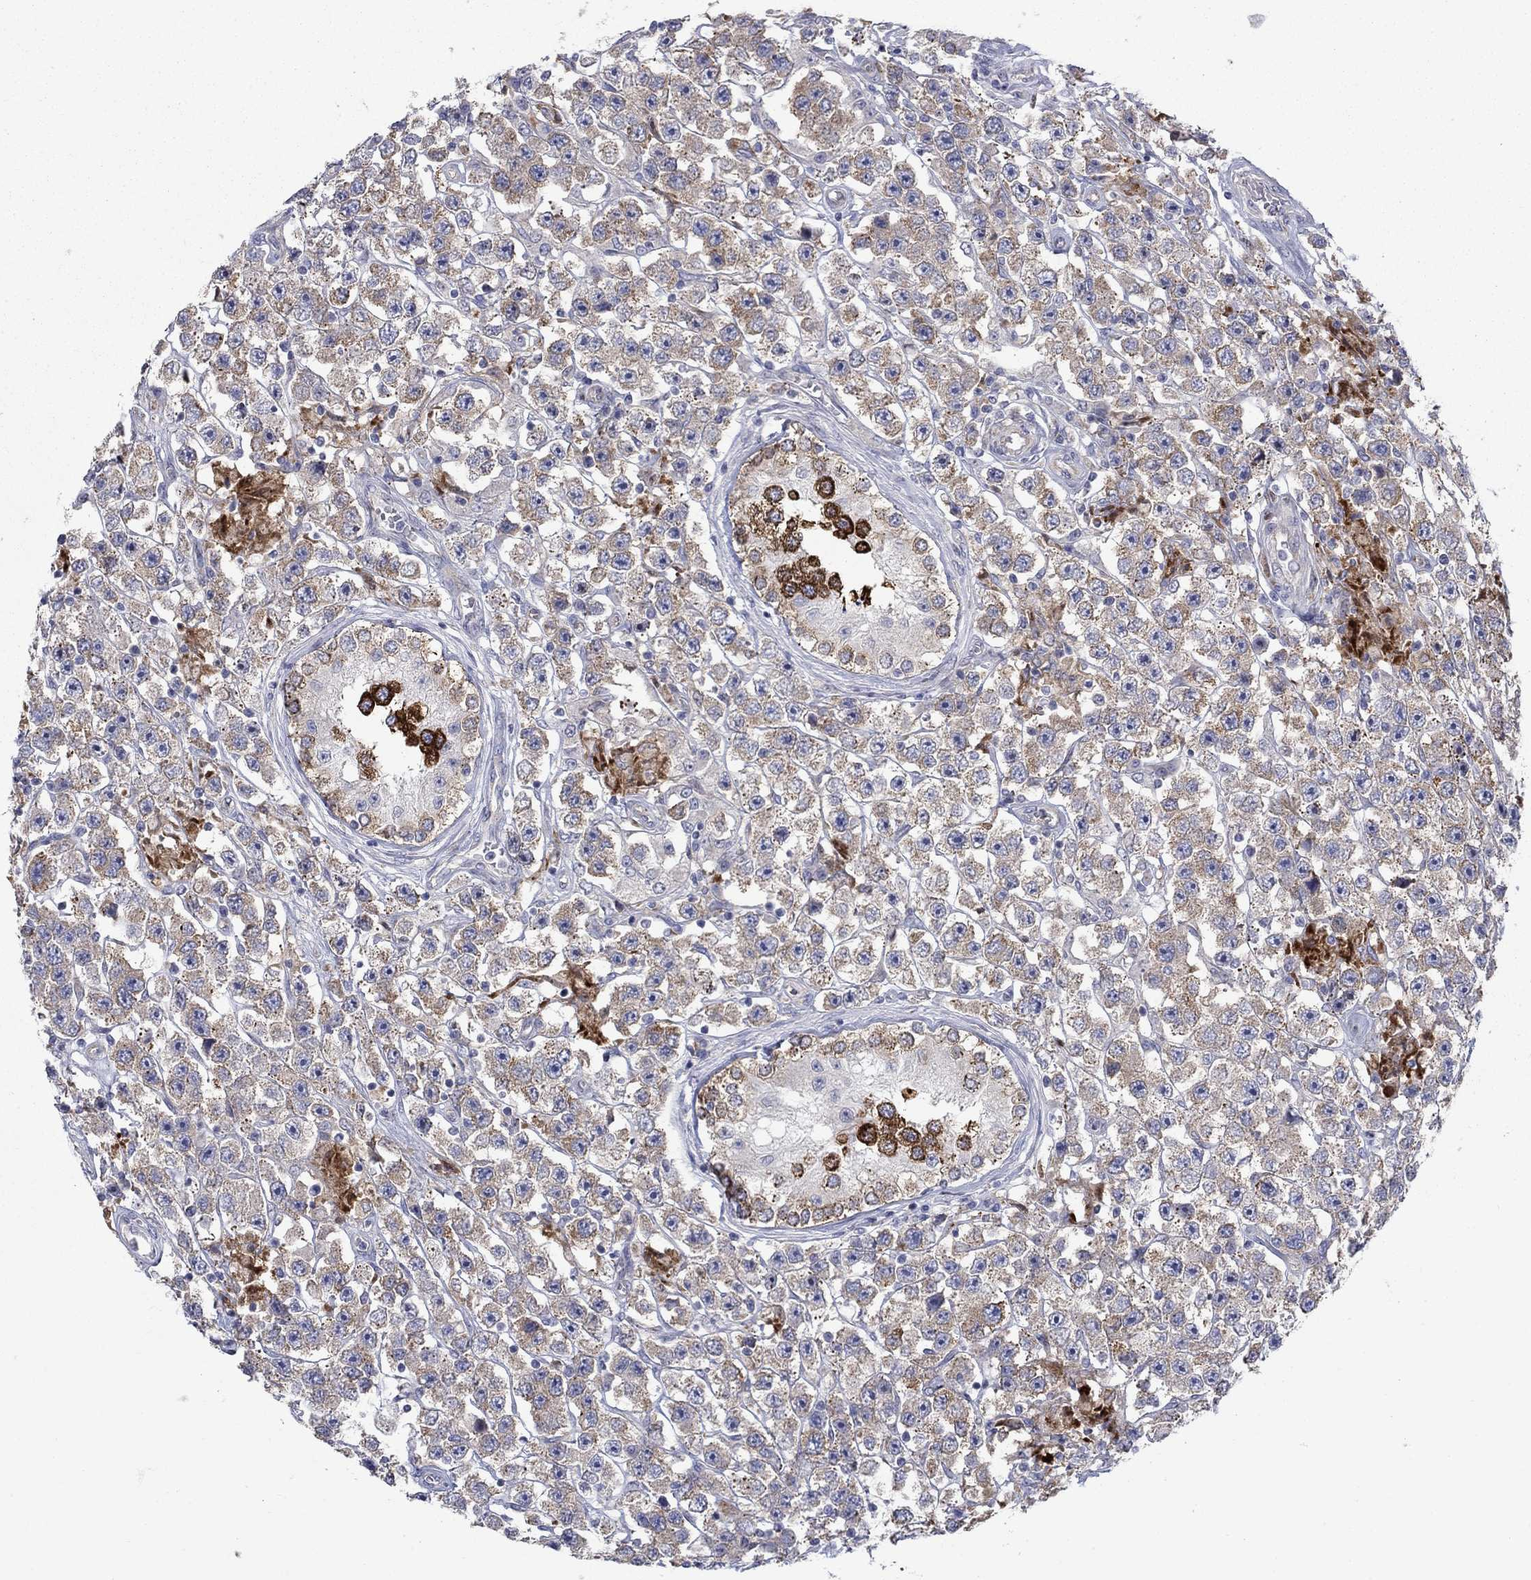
{"staining": {"intensity": "moderate", "quantity": "<25%", "location": "cytoplasmic/membranous"}, "tissue": "testis cancer", "cell_type": "Tumor cells", "image_type": "cancer", "snomed": [{"axis": "morphology", "description": "Seminoma, NOS"}, {"axis": "topography", "description": "Testis"}], "caption": "Immunohistochemistry (IHC) of human testis cancer reveals low levels of moderate cytoplasmic/membranous expression in about <25% of tumor cells. The protein is shown in brown color, while the nuclei are stained blue.", "gene": "FXR1", "patient": {"sex": "male", "age": 45}}